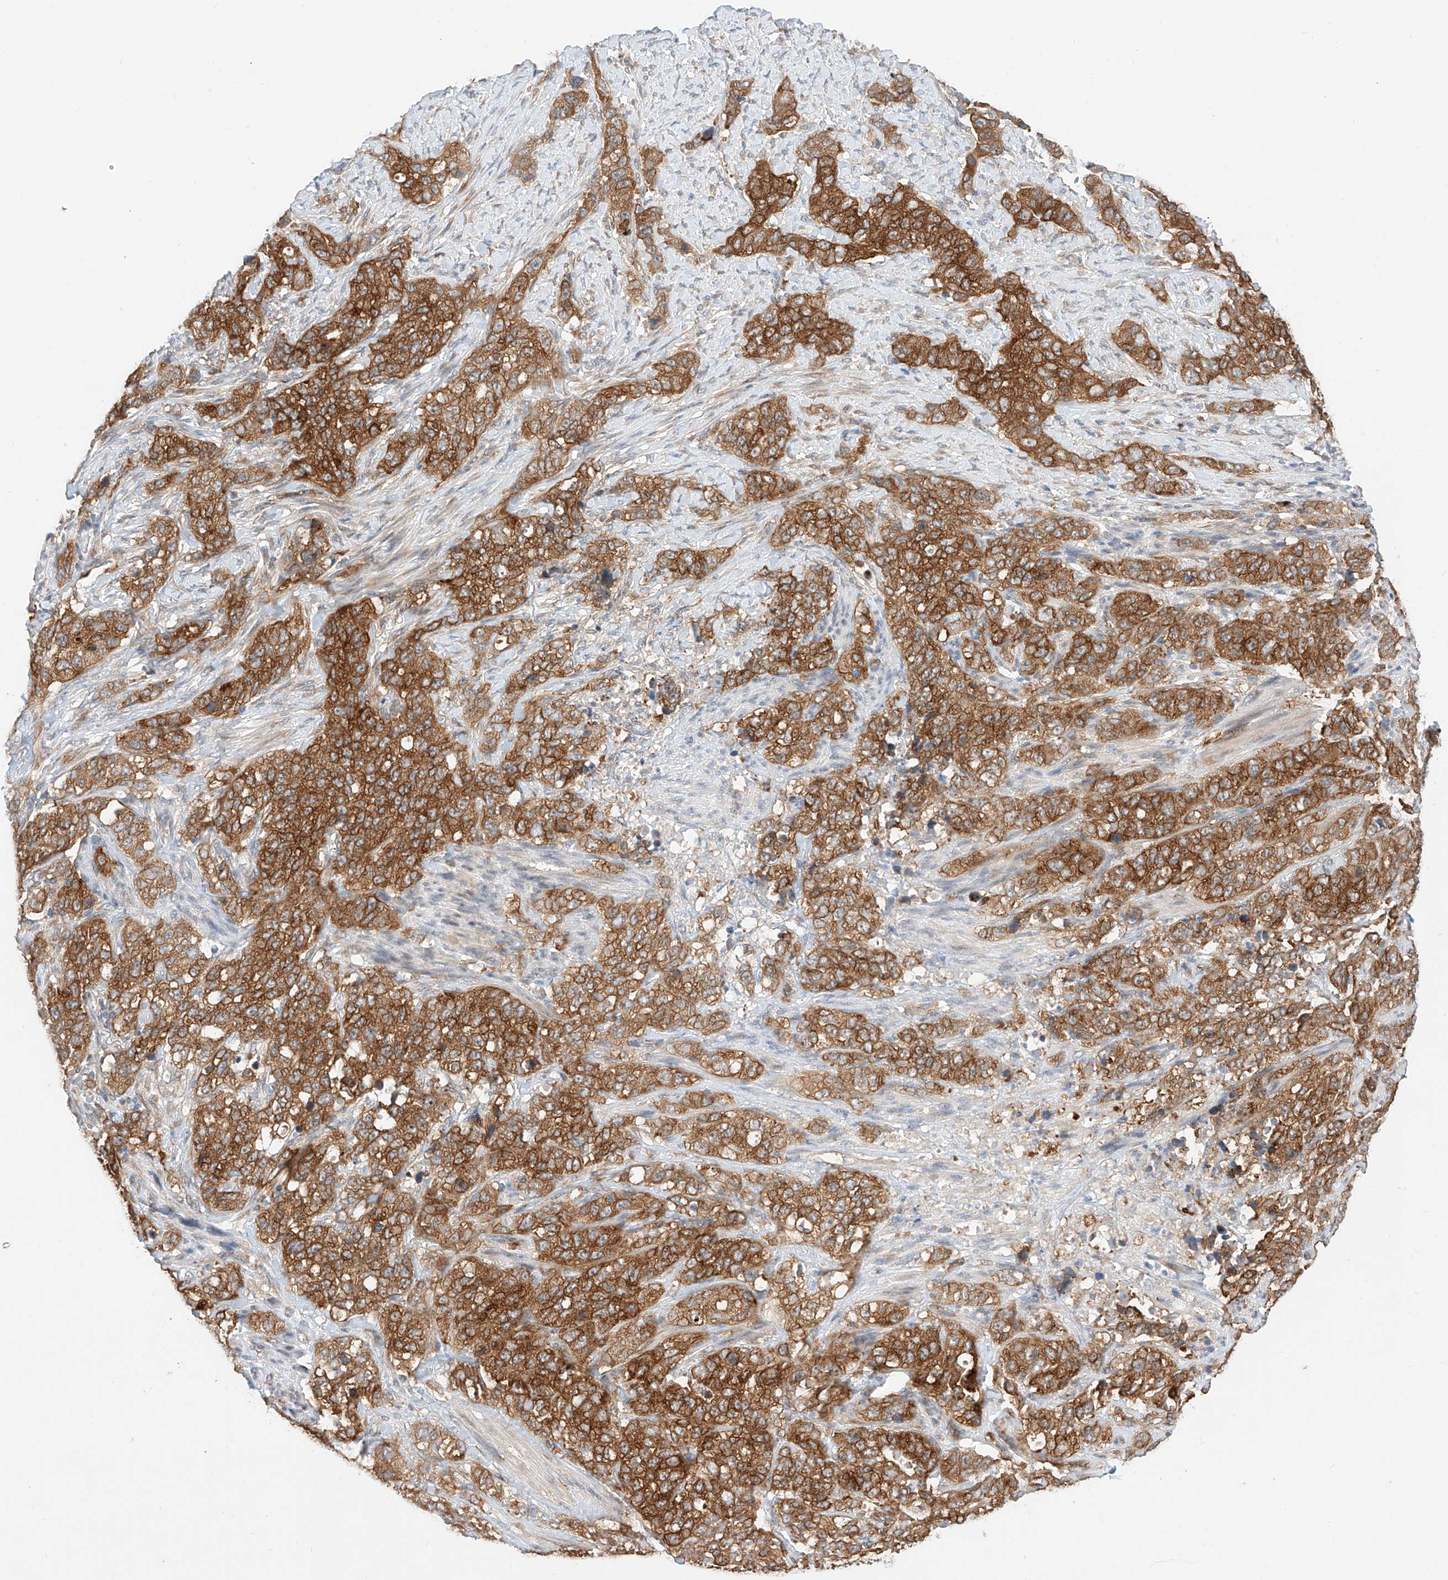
{"staining": {"intensity": "strong", "quantity": ">75%", "location": "cytoplasmic/membranous"}, "tissue": "stomach cancer", "cell_type": "Tumor cells", "image_type": "cancer", "snomed": [{"axis": "morphology", "description": "Adenocarcinoma, NOS"}, {"axis": "topography", "description": "Stomach"}], "caption": "Brown immunohistochemical staining in human adenocarcinoma (stomach) reveals strong cytoplasmic/membranous expression in about >75% of tumor cells. The staining was performed using DAB, with brown indicating positive protein expression. Nuclei are stained blue with hematoxylin.", "gene": "CARMIL1", "patient": {"sex": "male", "age": 48}}